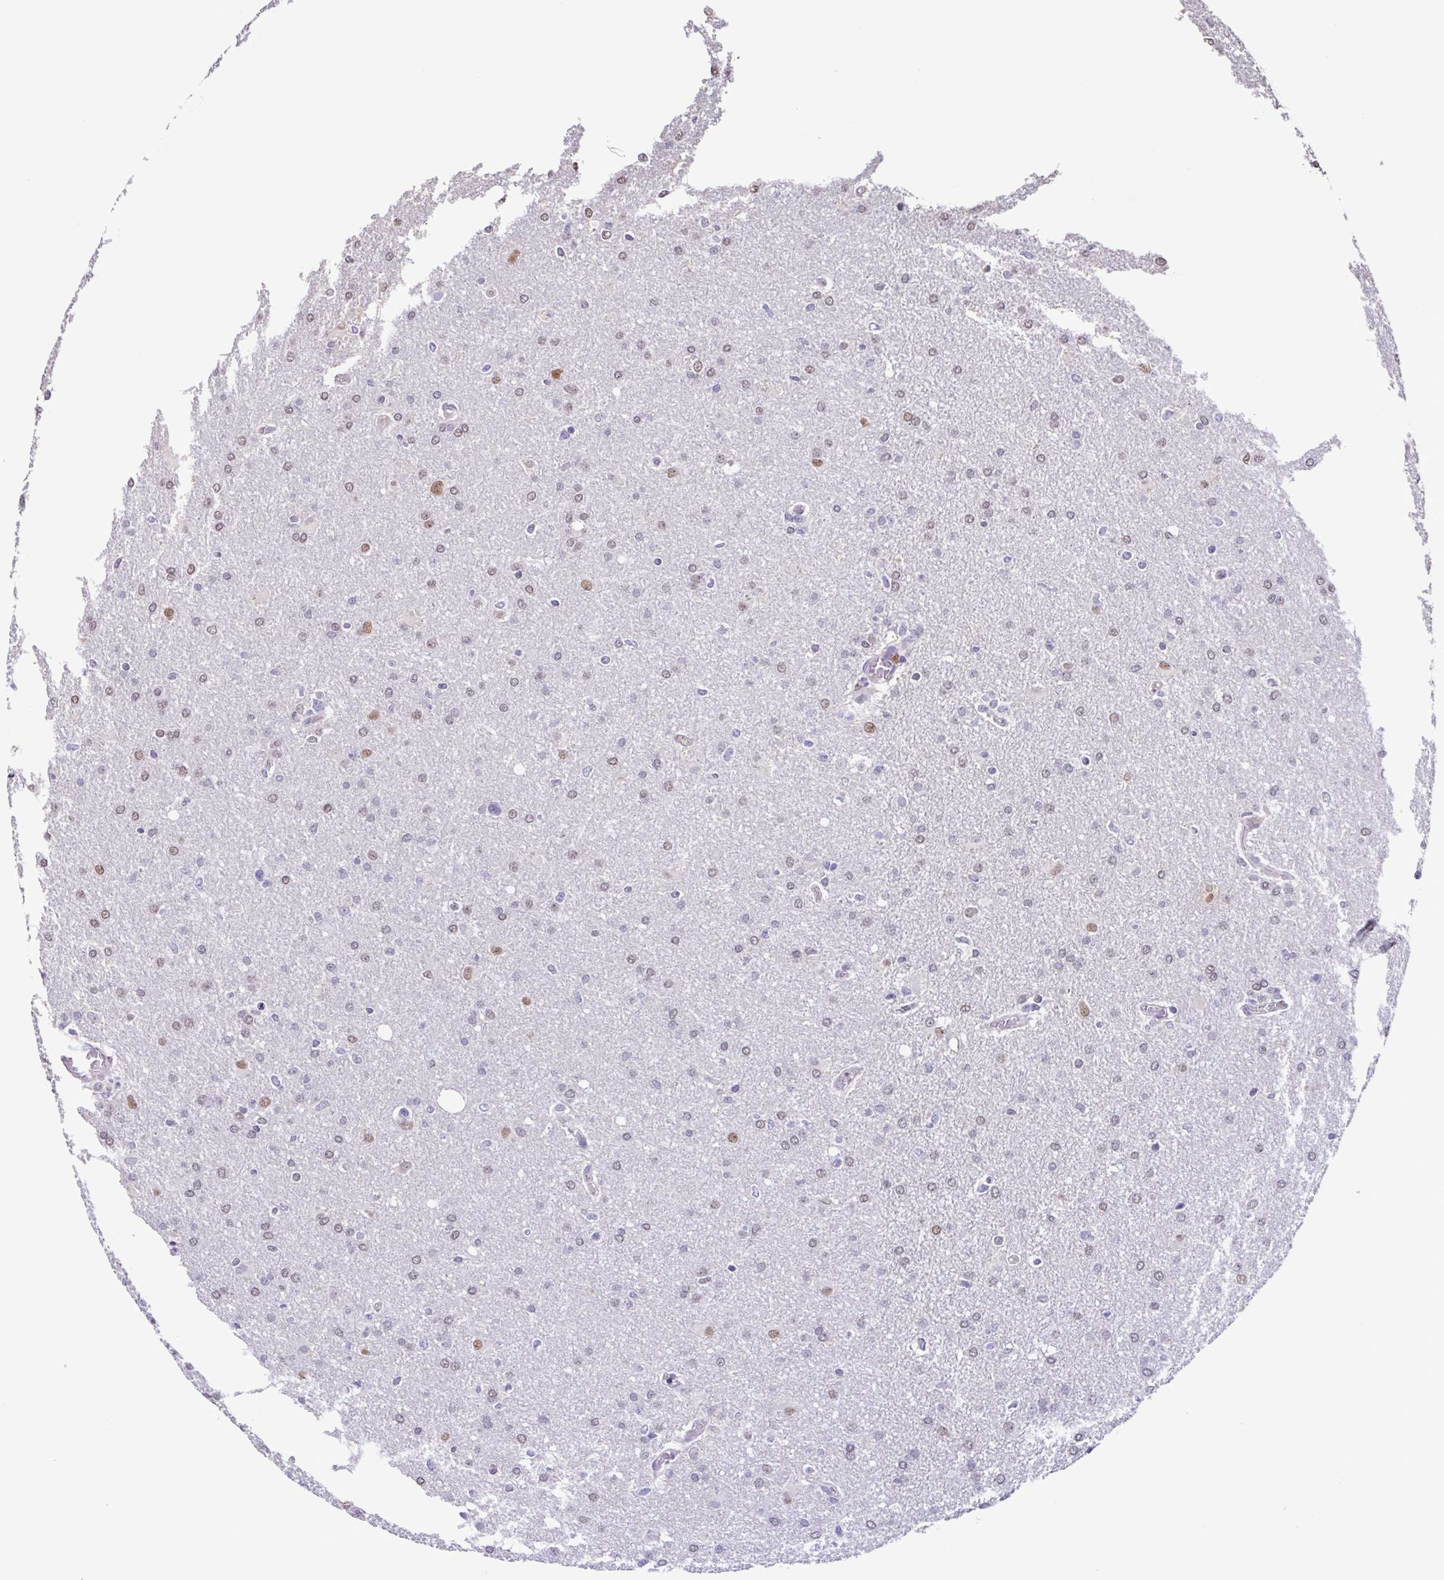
{"staining": {"intensity": "weak", "quantity": "25%-75%", "location": "nuclear"}, "tissue": "glioma", "cell_type": "Tumor cells", "image_type": "cancer", "snomed": [{"axis": "morphology", "description": "Glioma, malignant, High grade"}, {"axis": "topography", "description": "Brain"}], "caption": "About 25%-75% of tumor cells in malignant high-grade glioma demonstrate weak nuclear protein positivity as visualized by brown immunohistochemical staining.", "gene": "ACTRT3", "patient": {"sex": "male", "age": 68}}